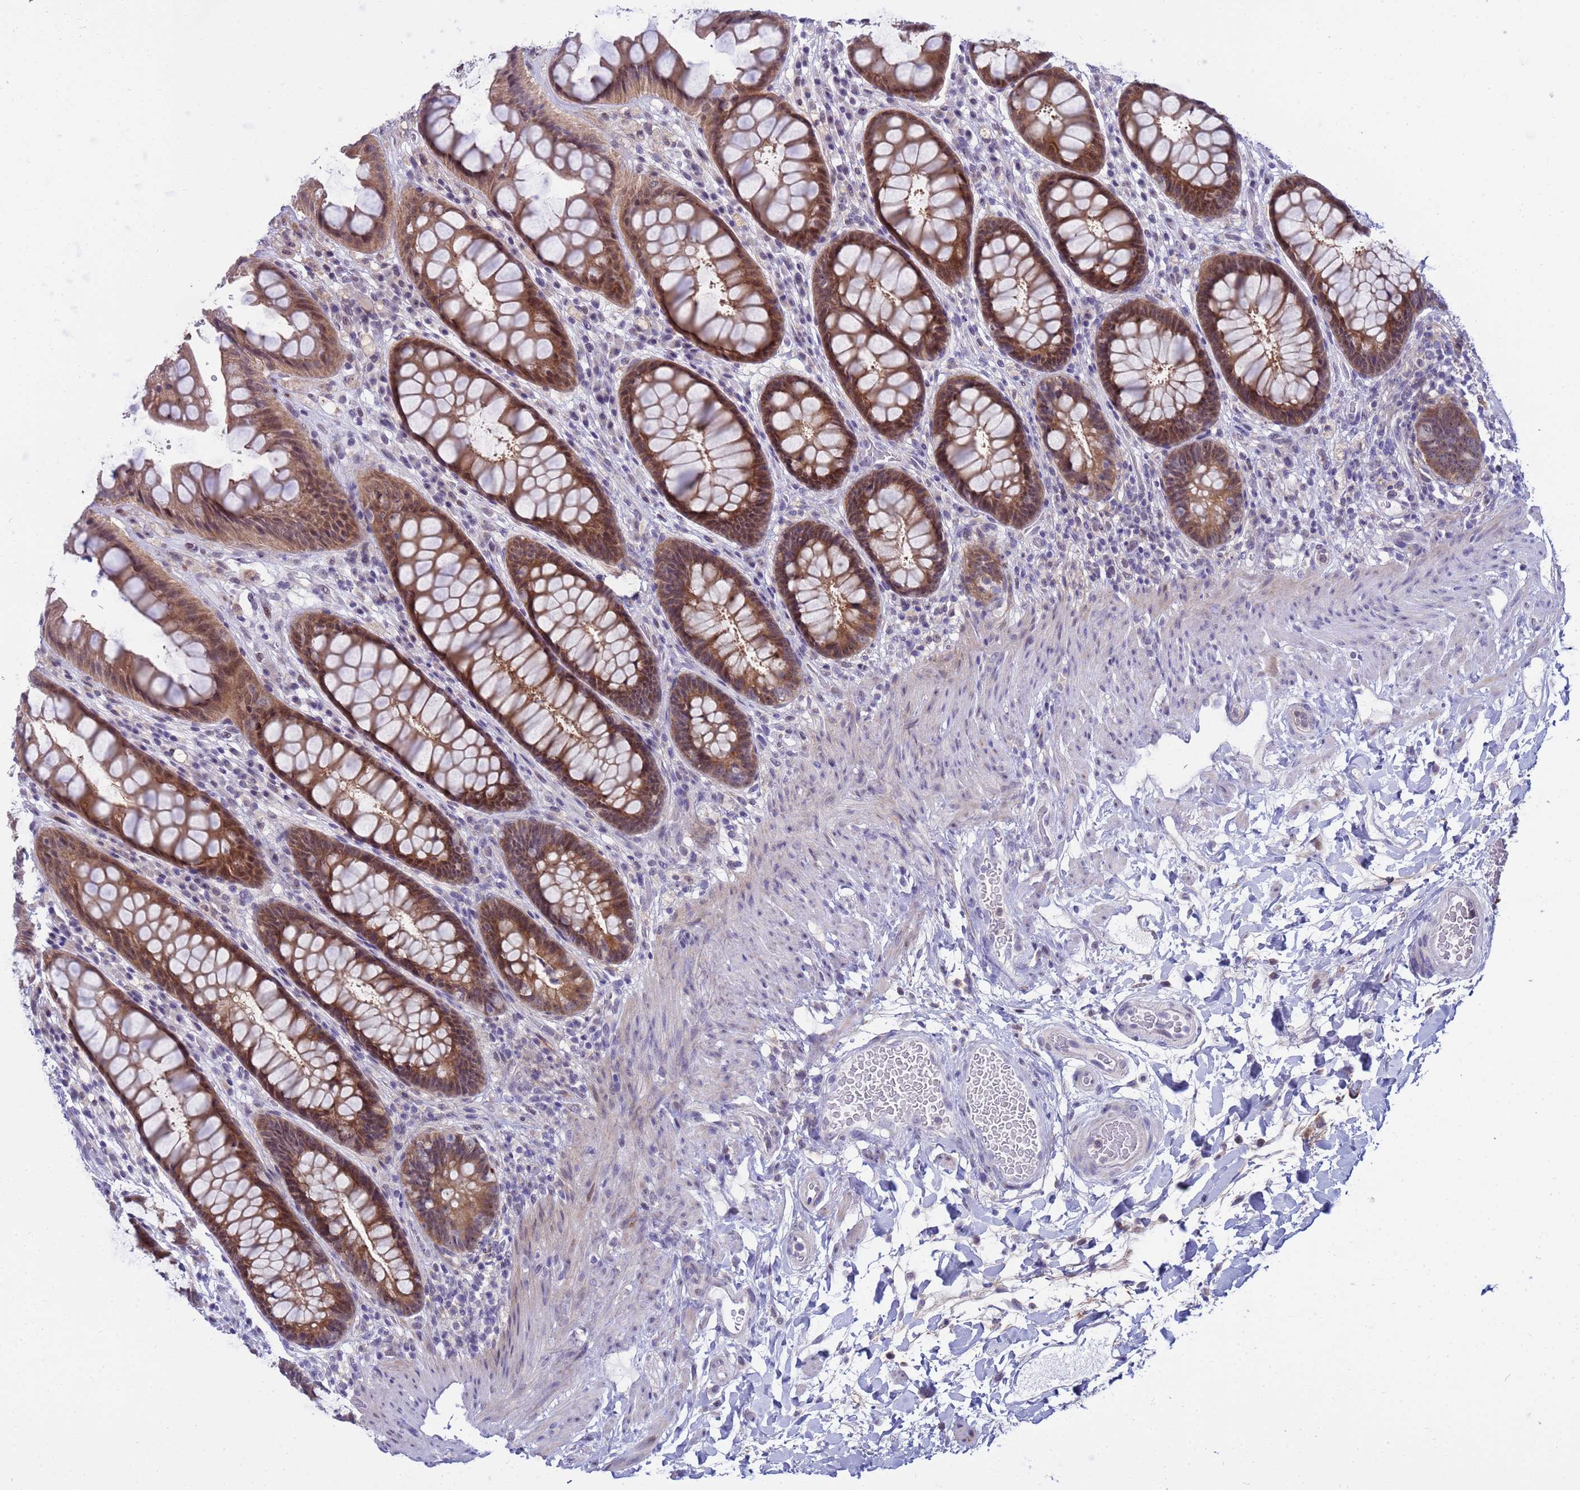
{"staining": {"intensity": "strong", "quantity": ">75%", "location": "cytoplasmic/membranous"}, "tissue": "rectum", "cell_type": "Glandular cells", "image_type": "normal", "snomed": [{"axis": "morphology", "description": "Normal tissue, NOS"}, {"axis": "topography", "description": "Rectum"}], "caption": "The histopathology image exhibits immunohistochemical staining of unremarkable rectum. There is strong cytoplasmic/membranous staining is seen in approximately >75% of glandular cells.", "gene": "LRATD1", "patient": {"sex": "female", "age": 46}}